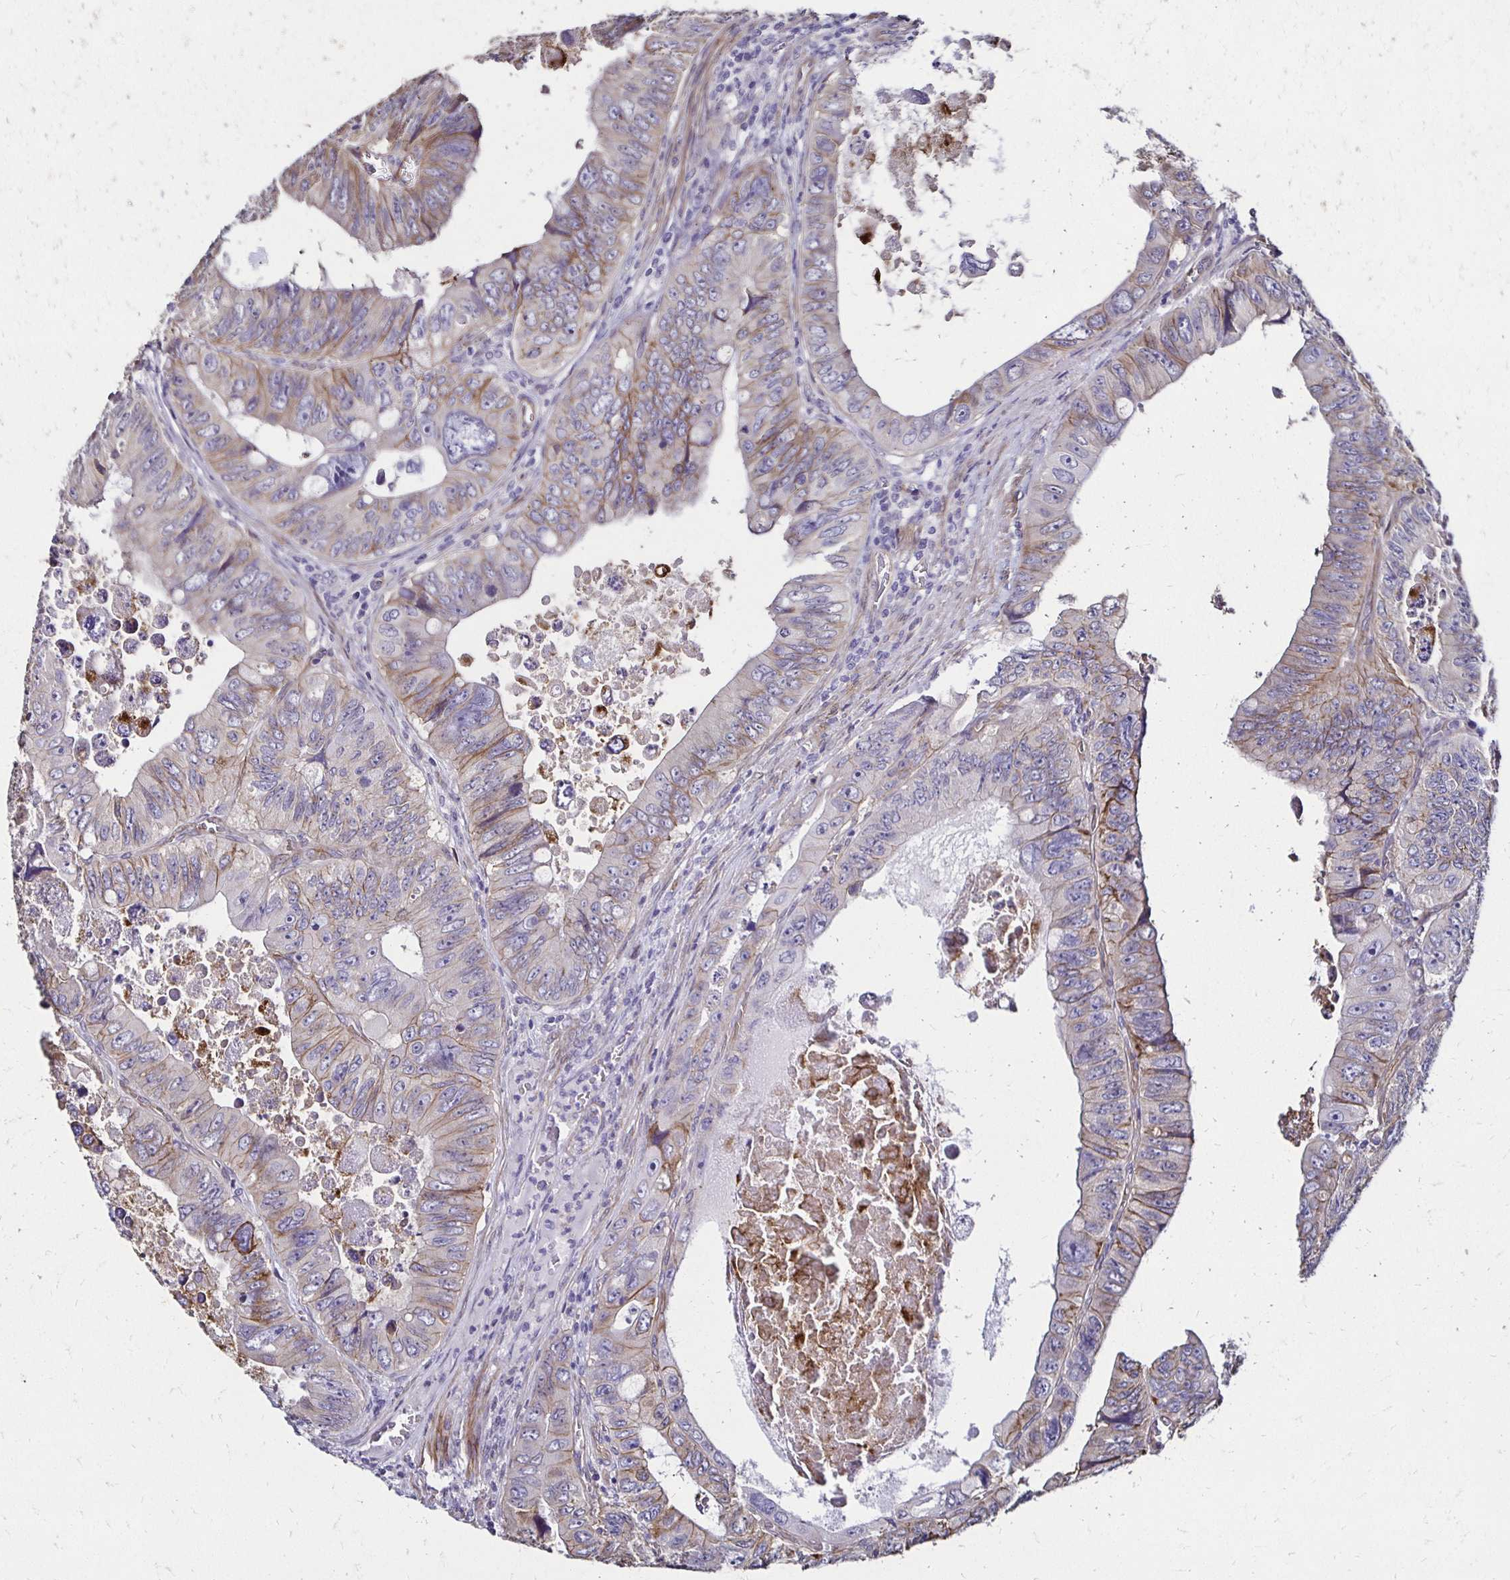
{"staining": {"intensity": "weak", "quantity": "<25%", "location": "cytoplasmic/membranous"}, "tissue": "colorectal cancer", "cell_type": "Tumor cells", "image_type": "cancer", "snomed": [{"axis": "morphology", "description": "Adenocarcinoma, NOS"}, {"axis": "topography", "description": "Colon"}], "caption": "IHC of colorectal cancer shows no staining in tumor cells.", "gene": "ITGB1", "patient": {"sex": "female", "age": 84}}